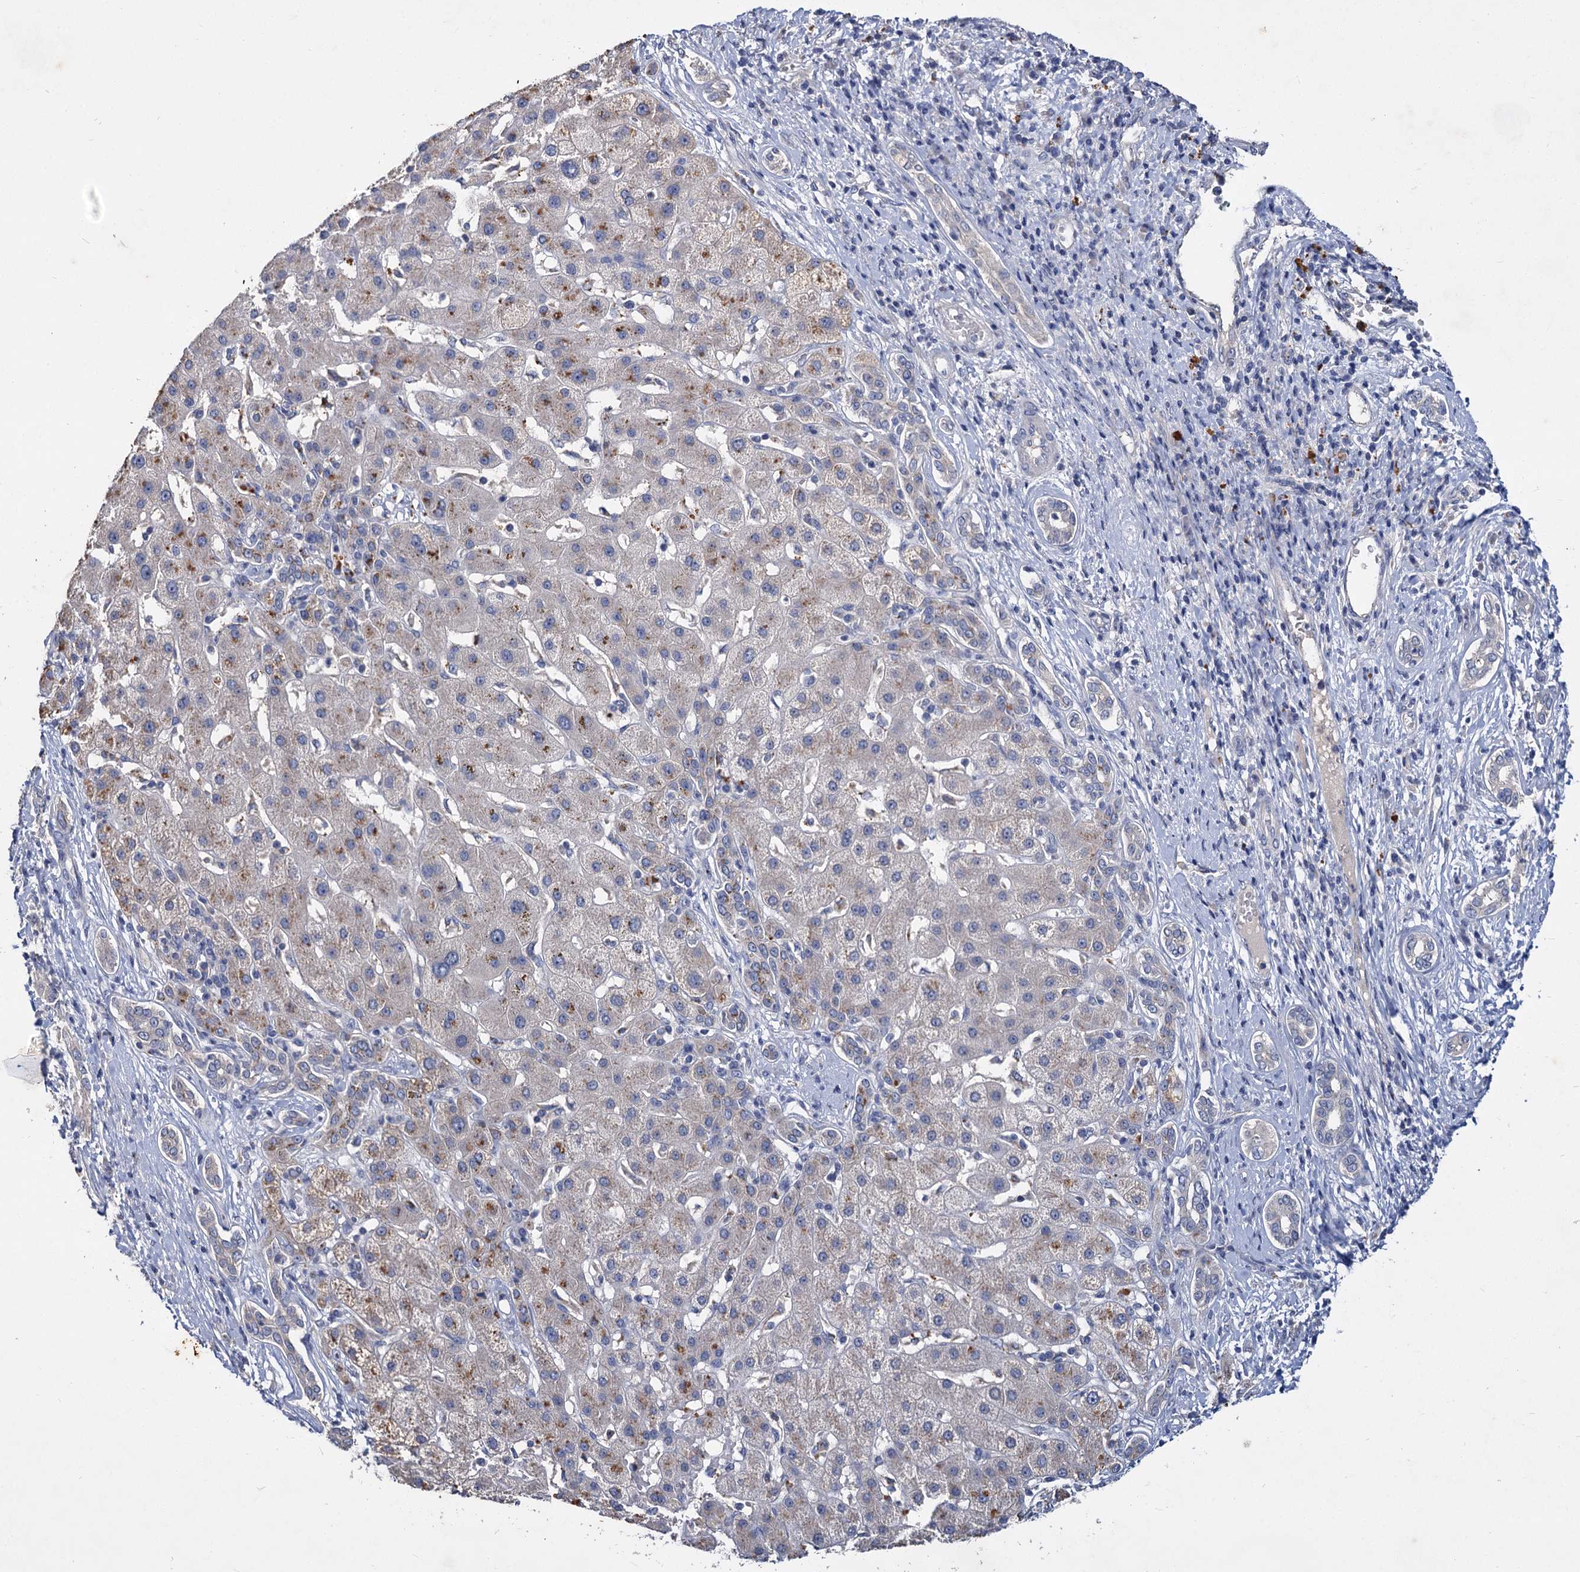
{"staining": {"intensity": "negative", "quantity": "none", "location": "none"}, "tissue": "liver cancer", "cell_type": "Tumor cells", "image_type": "cancer", "snomed": [{"axis": "morphology", "description": "Carcinoma, Hepatocellular, NOS"}, {"axis": "topography", "description": "Liver"}], "caption": "Tumor cells are negative for brown protein staining in liver hepatocellular carcinoma. (Brightfield microscopy of DAB (3,3'-diaminobenzidine) immunohistochemistry at high magnification).", "gene": "ATP9A", "patient": {"sex": "male", "age": 65}}